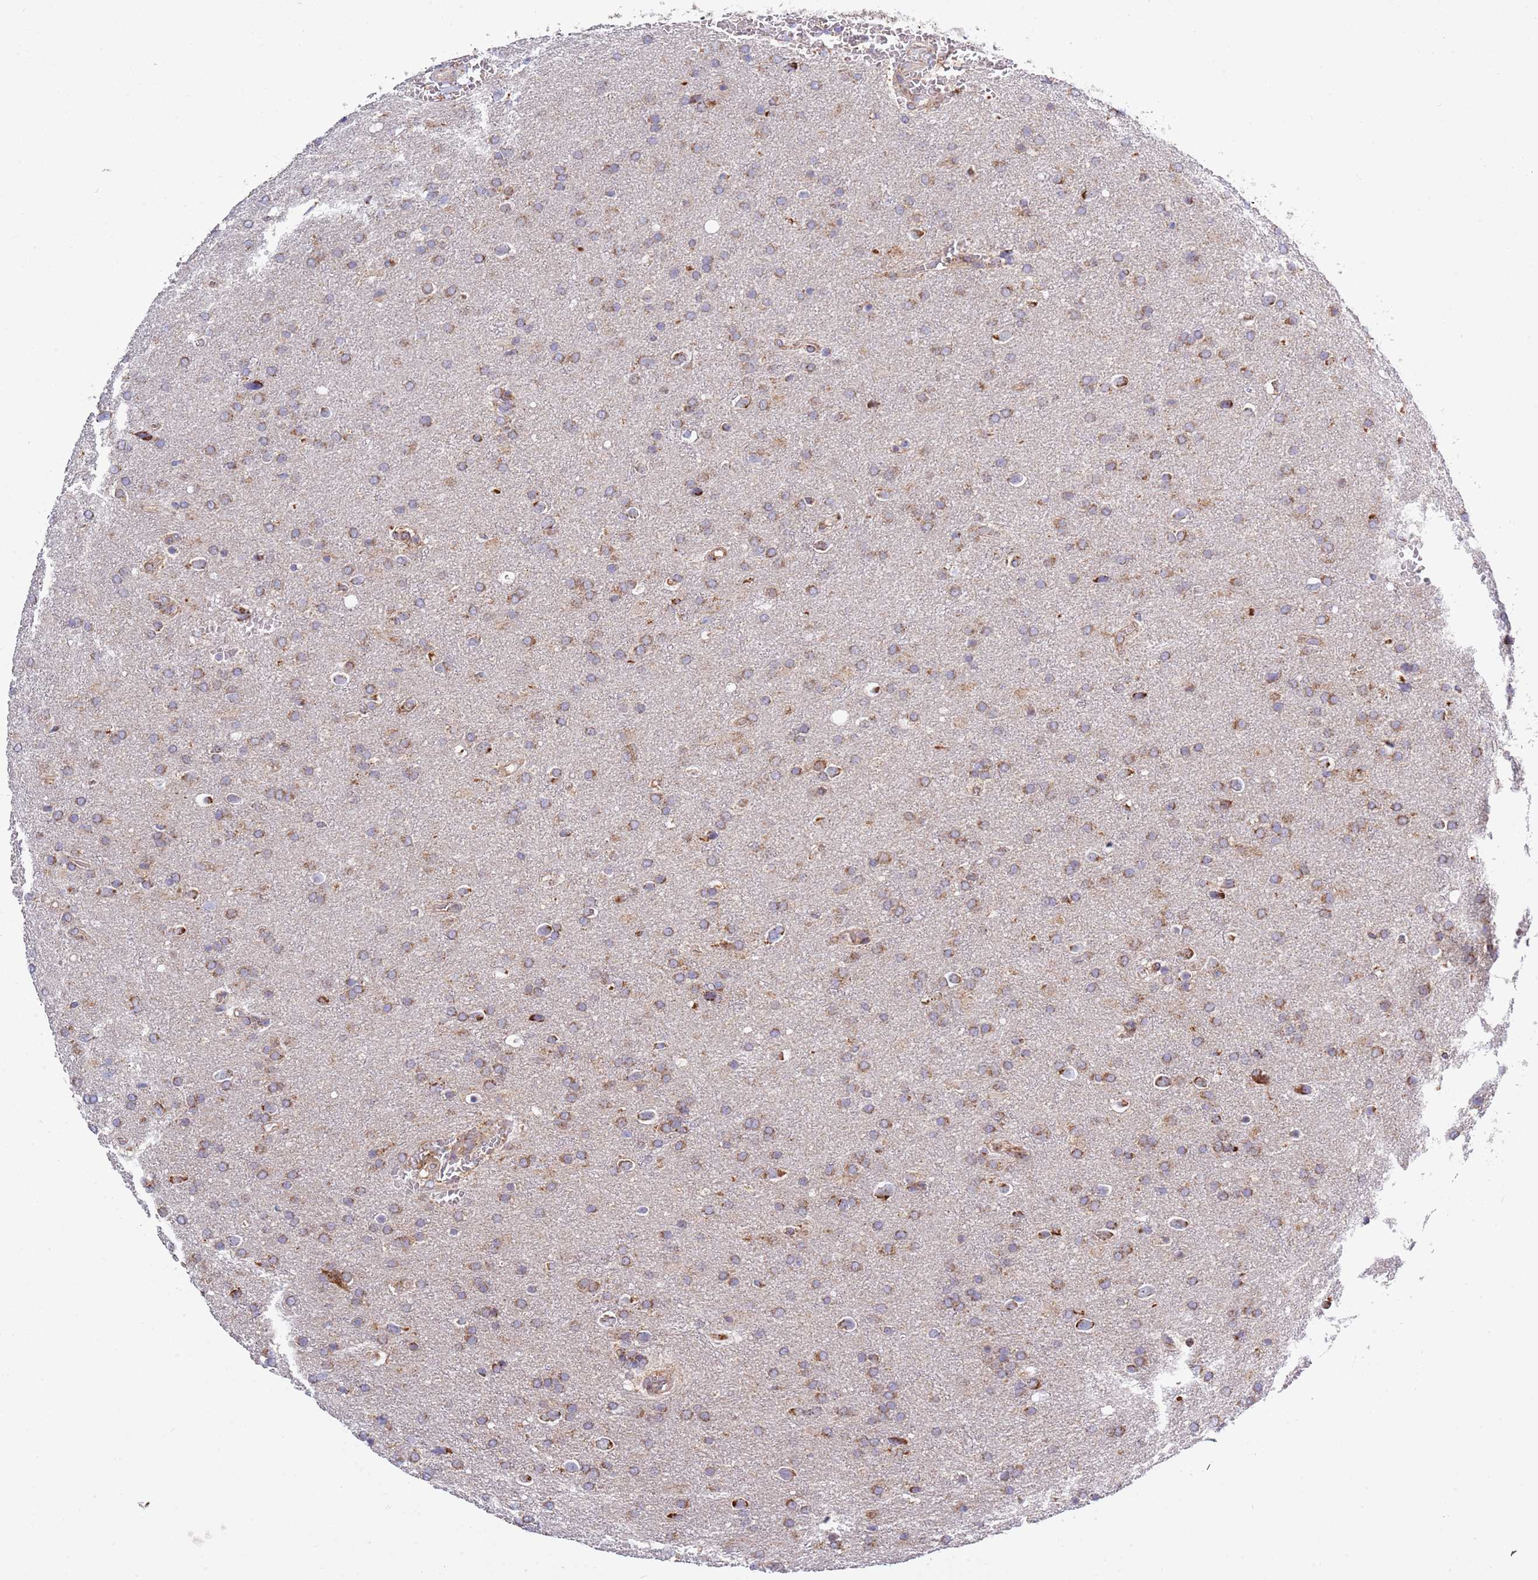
{"staining": {"intensity": "moderate", "quantity": ">75%", "location": "cytoplasmic/membranous"}, "tissue": "glioma", "cell_type": "Tumor cells", "image_type": "cancer", "snomed": [{"axis": "morphology", "description": "Glioma, malignant, Low grade"}, {"axis": "topography", "description": "Brain"}], "caption": "Immunohistochemistry (IHC) staining of glioma, which displays medium levels of moderate cytoplasmic/membranous expression in about >75% of tumor cells indicating moderate cytoplasmic/membranous protein staining. The staining was performed using DAB (brown) for protein detection and nuclei were counterstained in hematoxylin (blue).", "gene": "IRS4", "patient": {"sex": "female", "age": 32}}